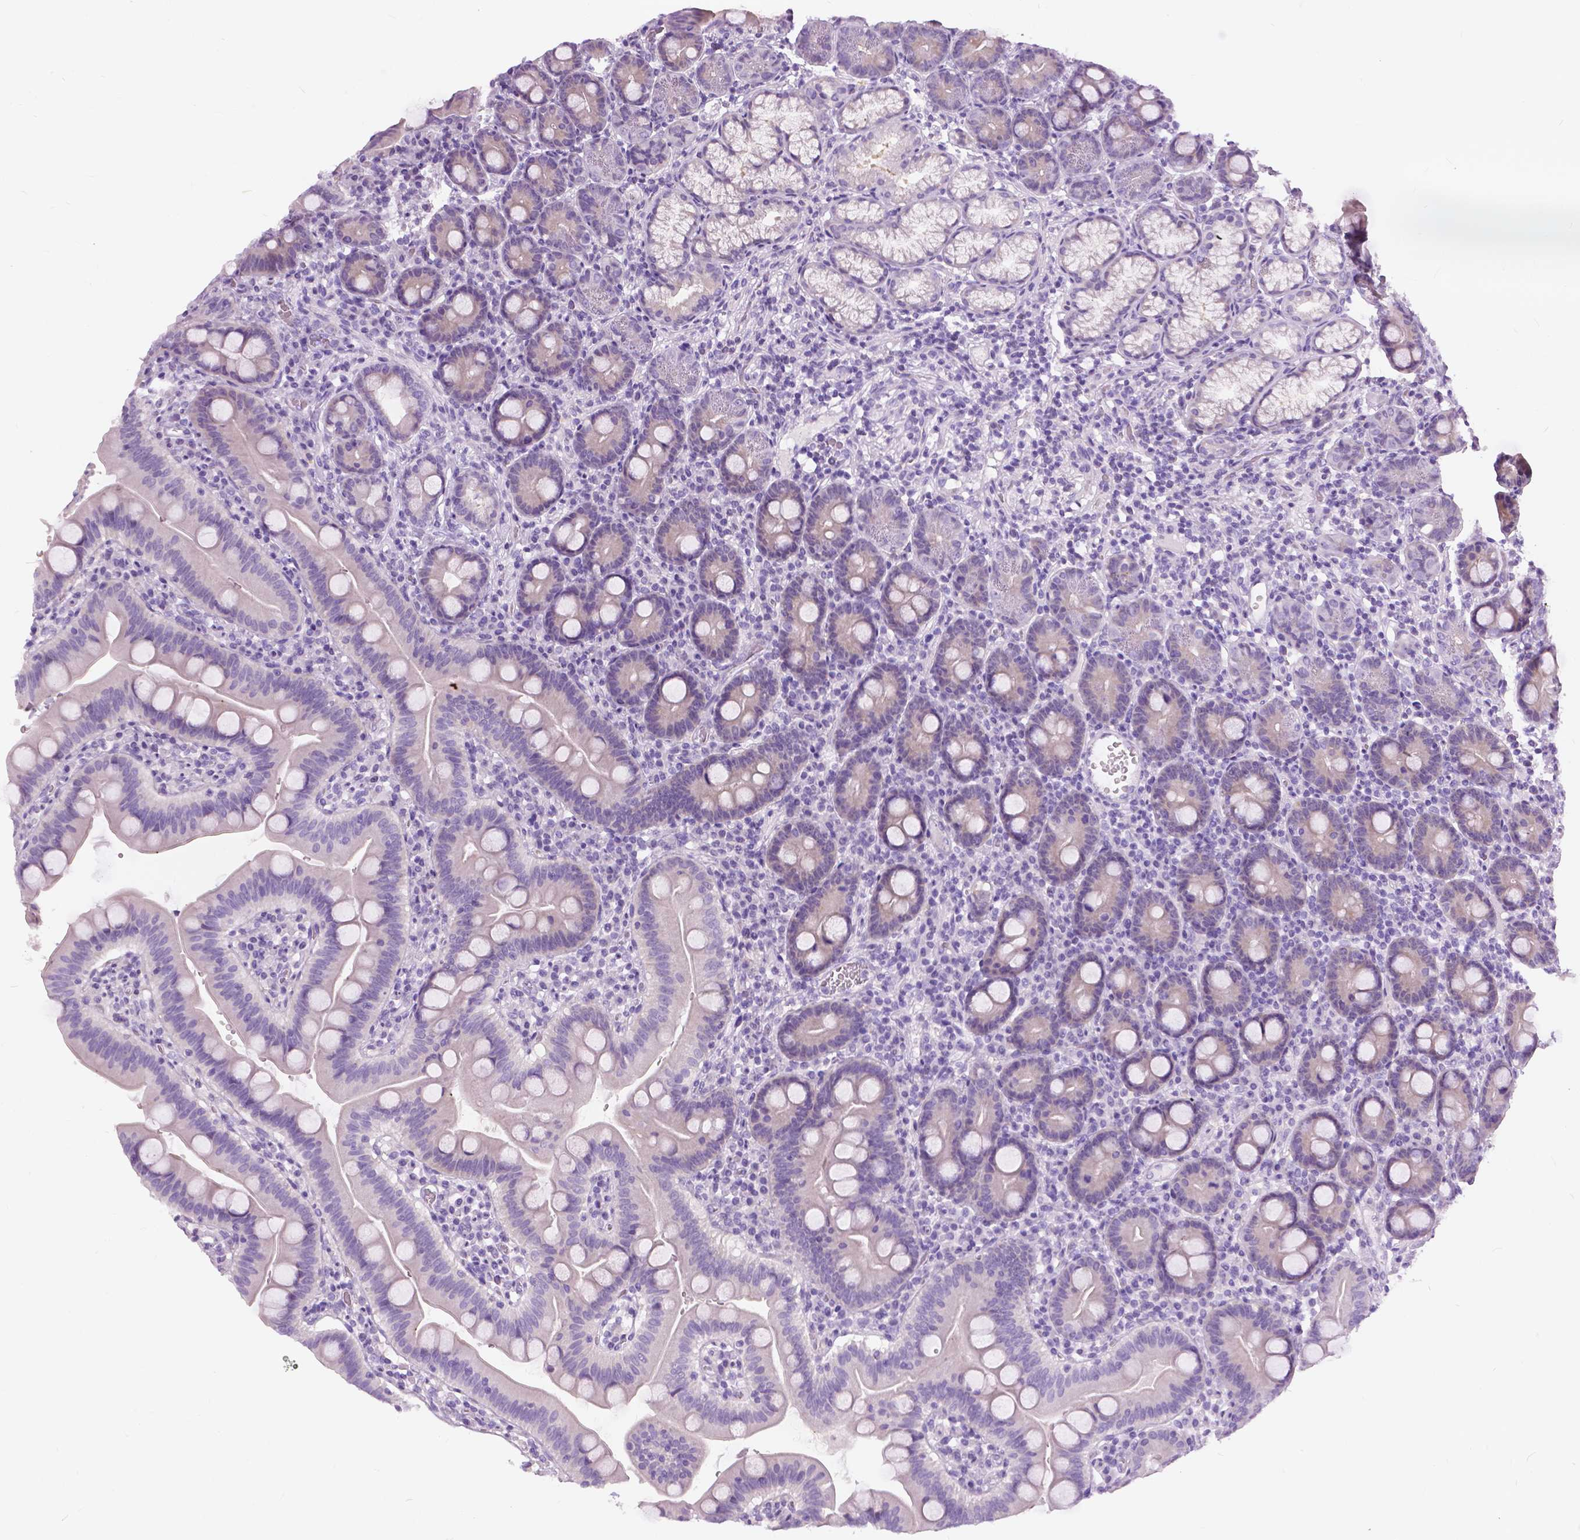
{"staining": {"intensity": "negative", "quantity": "none", "location": "none"}, "tissue": "duodenum", "cell_type": "Glandular cells", "image_type": "normal", "snomed": [{"axis": "morphology", "description": "Normal tissue, NOS"}, {"axis": "topography", "description": "Pancreas"}, {"axis": "topography", "description": "Duodenum"}], "caption": "Immunohistochemistry photomicrograph of normal duodenum stained for a protein (brown), which displays no positivity in glandular cells.", "gene": "TP53TG5", "patient": {"sex": "male", "age": 59}}